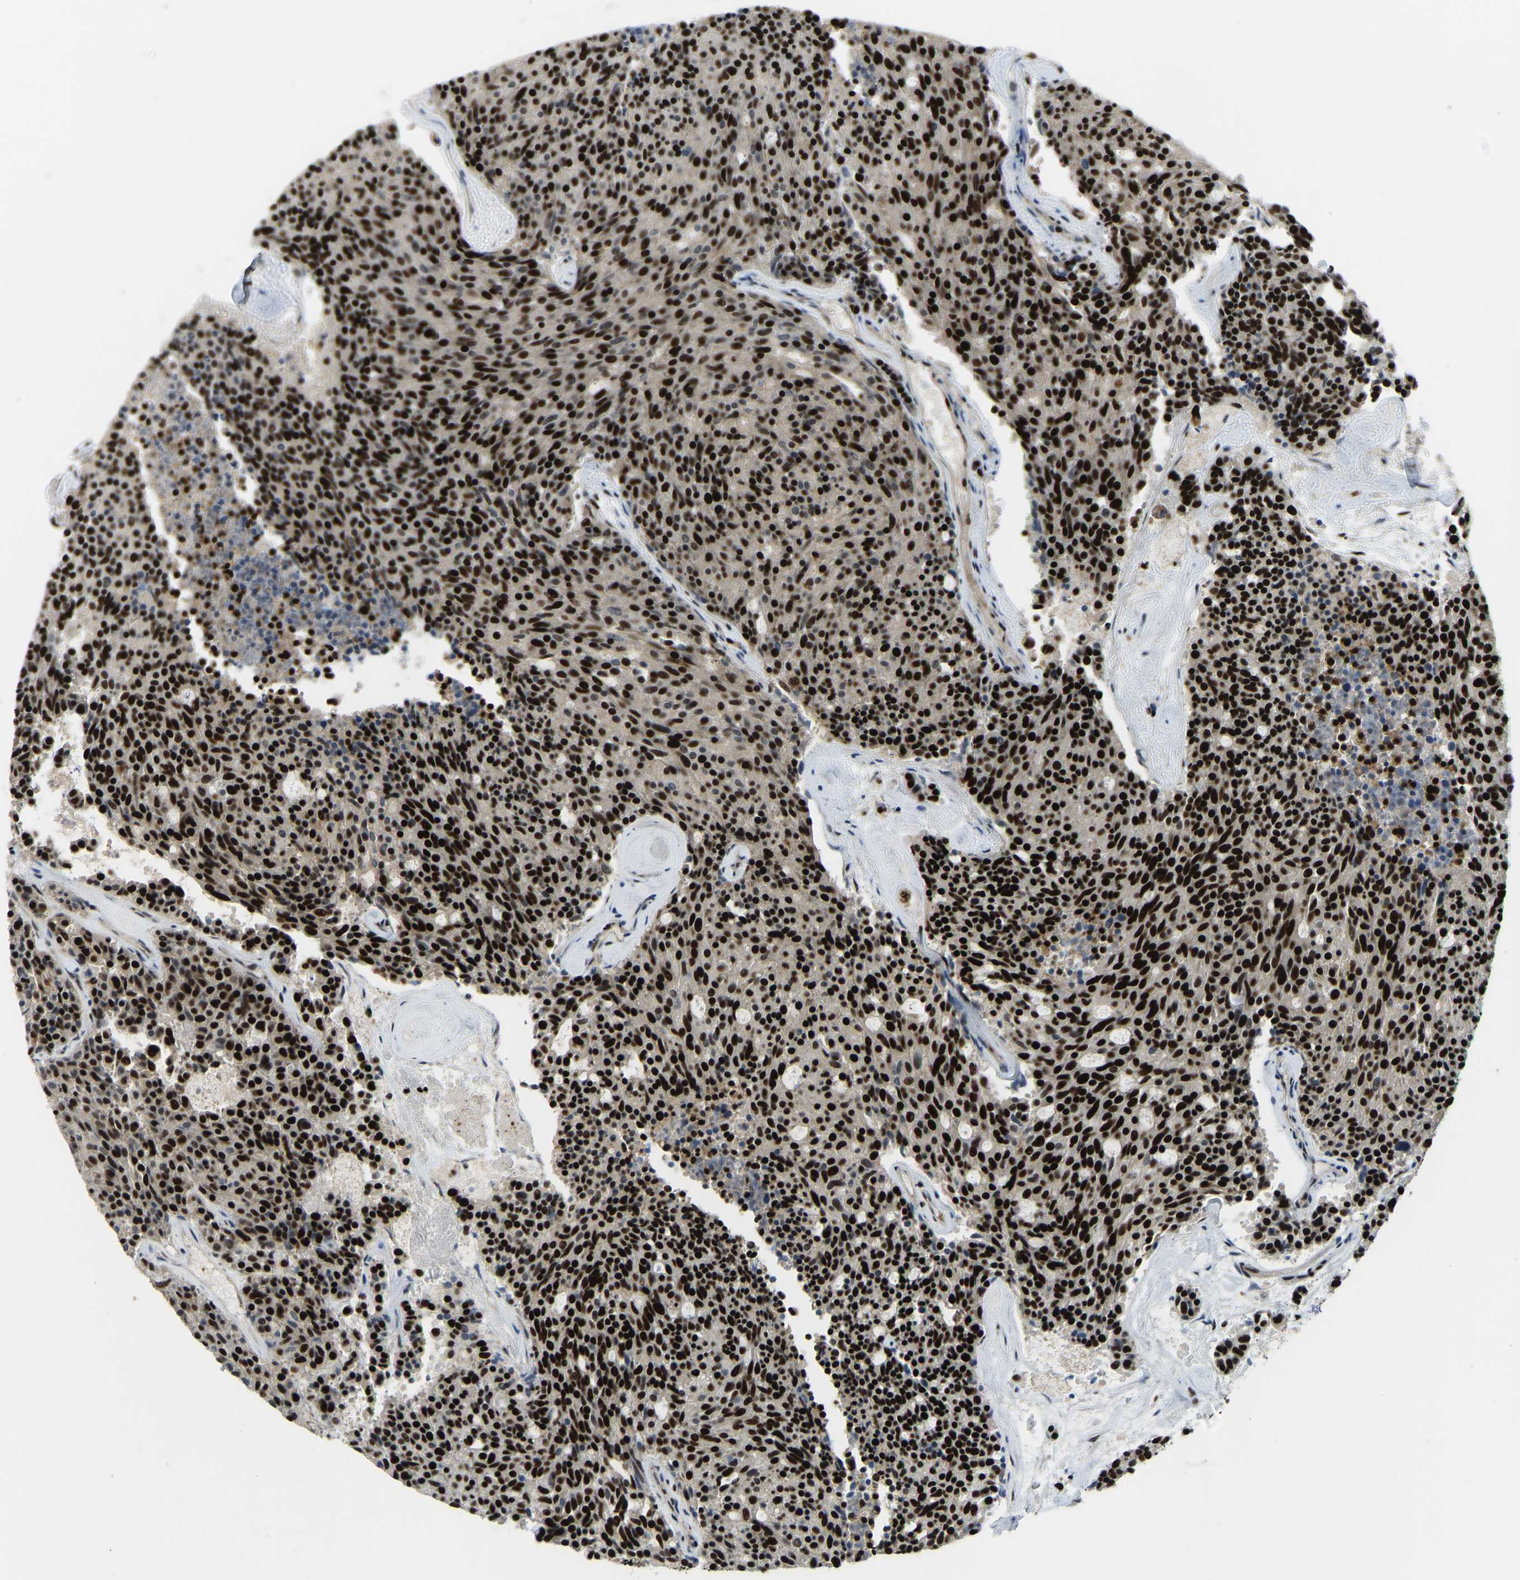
{"staining": {"intensity": "strong", "quantity": ">75%", "location": "nuclear"}, "tissue": "carcinoid", "cell_type": "Tumor cells", "image_type": "cancer", "snomed": [{"axis": "morphology", "description": "Carcinoid, malignant, NOS"}, {"axis": "topography", "description": "Pancreas"}], "caption": "Carcinoid (malignant) was stained to show a protein in brown. There is high levels of strong nuclear positivity in approximately >75% of tumor cells.", "gene": "FOXK1", "patient": {"sex": "female", "age": 54}}